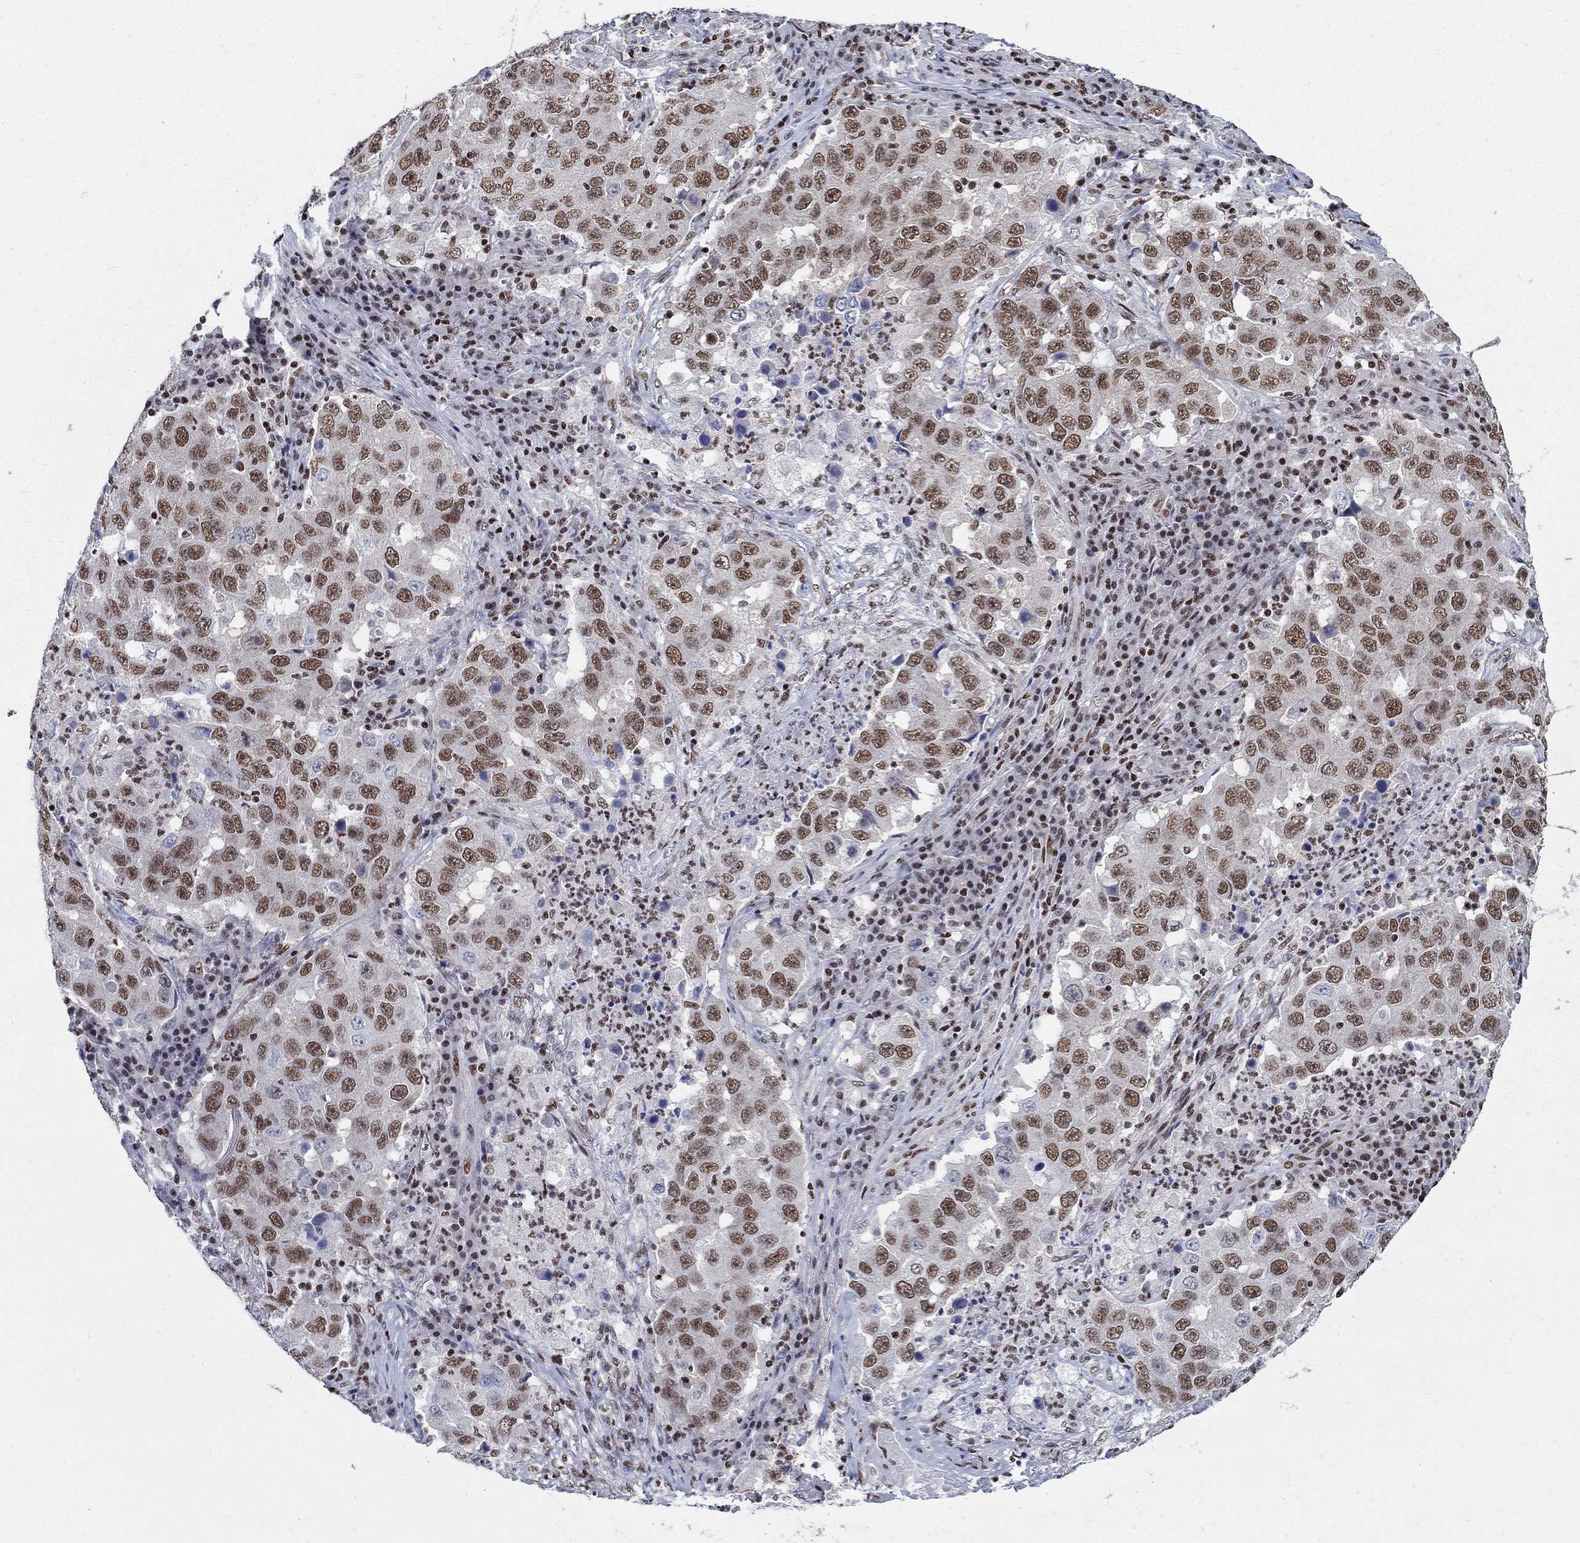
{"staining": {"intensity": "moderate", "quantity": ">75%", "location": "nuclear"}, "tissue": "lung cancer", "cell_type": "Tumor cells", "image_type": "cancer", "snomed": [{"axis": "morphology", "description": "Adenocarcinoma, NOS"}, {"axis": "topography", "description": "Lung"}], "caption": "Protein expression analysis of human adenocarcinoma (lung) reveals moderate nuclear staining in about >75% of tumor cells.", "gene": "FBXO16", "patient": {"sex": "male", "age": 73}}